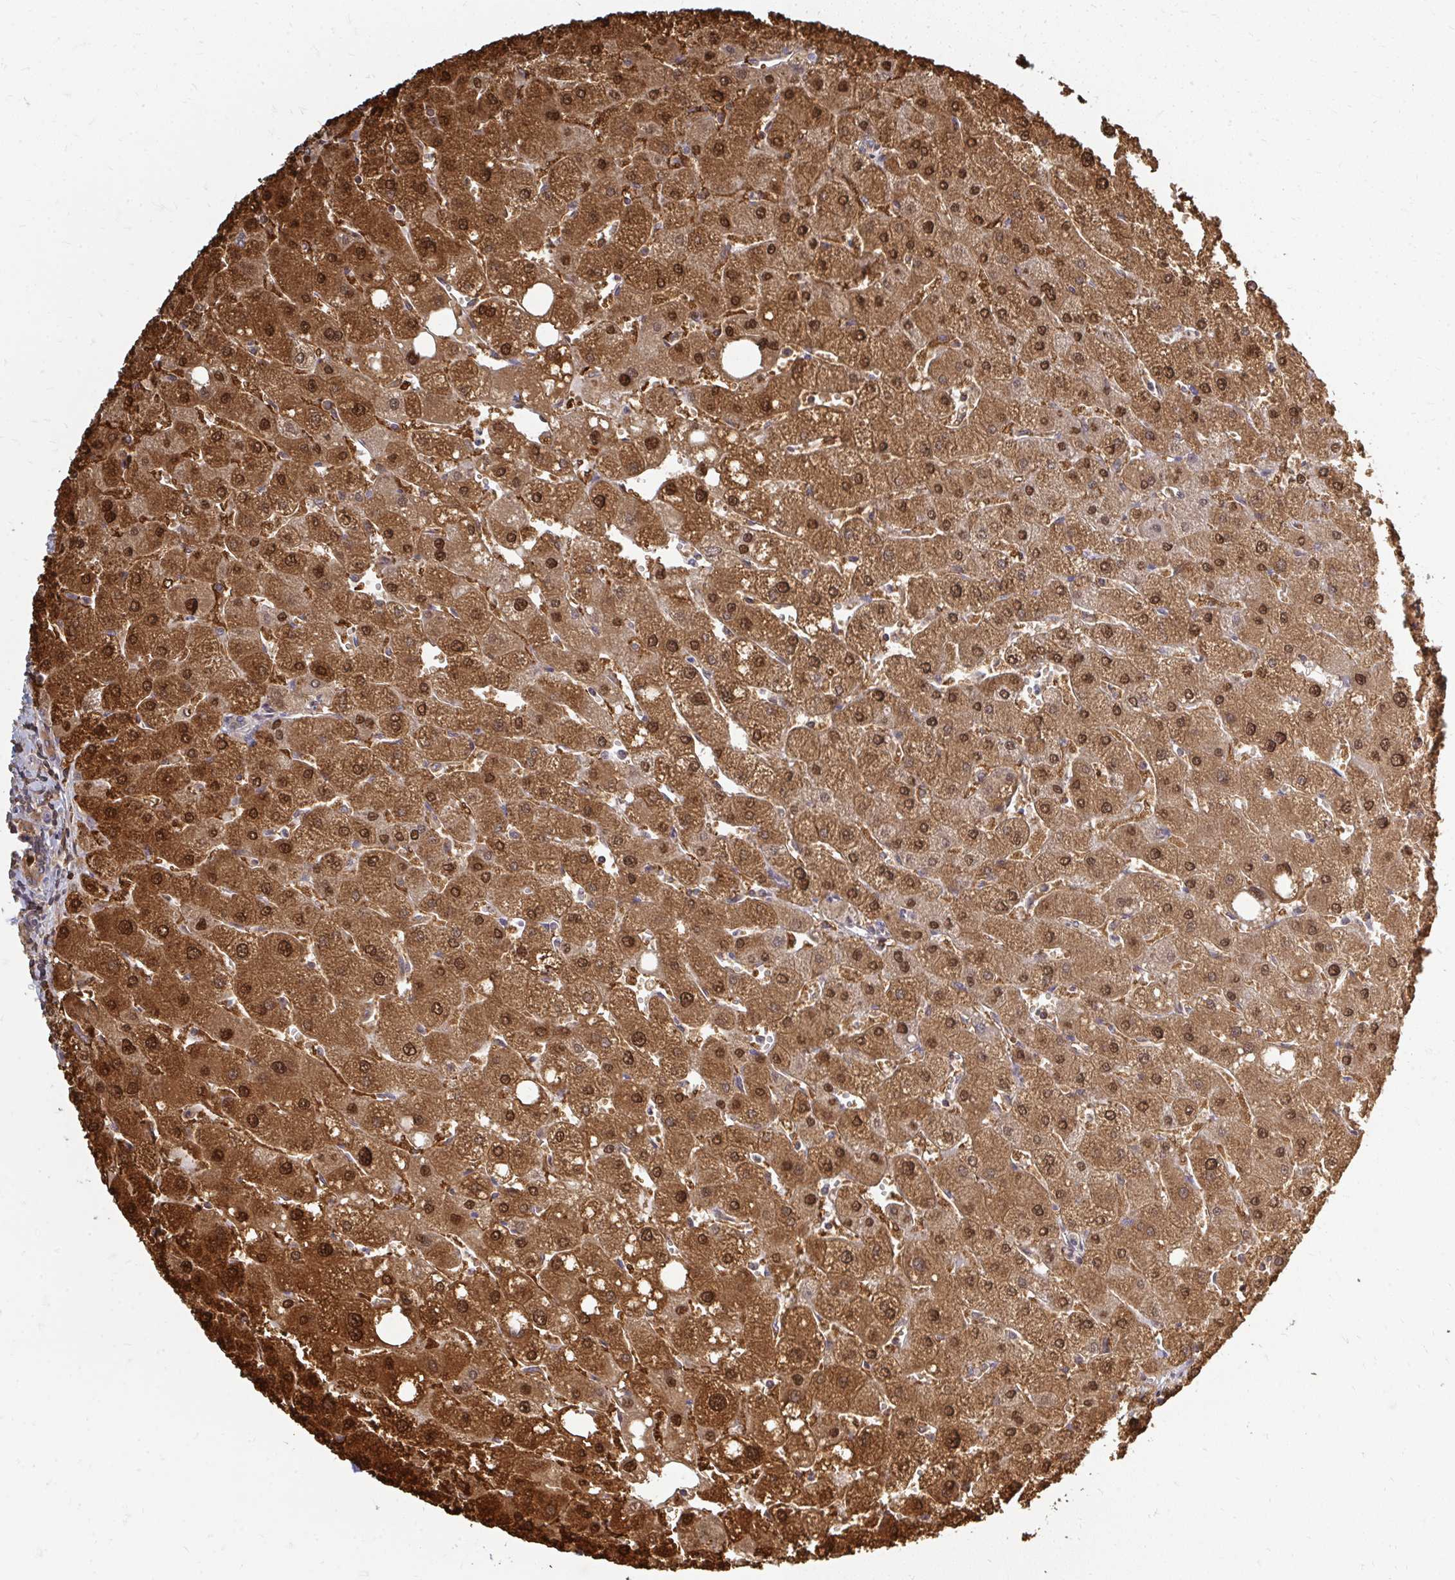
{"staining": {"intensity": "weak", "quantity": ">75%", "location": "cytoplasmic/membranous"}, "tissue": "liver", "cell_type": "Cholangiocytes", "image_type": "normal", "snomed": [{"axis": "morphology", "description": "Normal tissue, NOS"}, {"axis": "topography", "description": "Liver"}], "caption": "Protein expression analysis of unremarkable liver demonstrates weak cytoplasmic/membranous staining in about >75% of cholangiocytes. The protein is shown in brown color, while the nuclei are stained blue.", "gene": "ZNF285", "patient": {"sex": "male", "age": 67}}